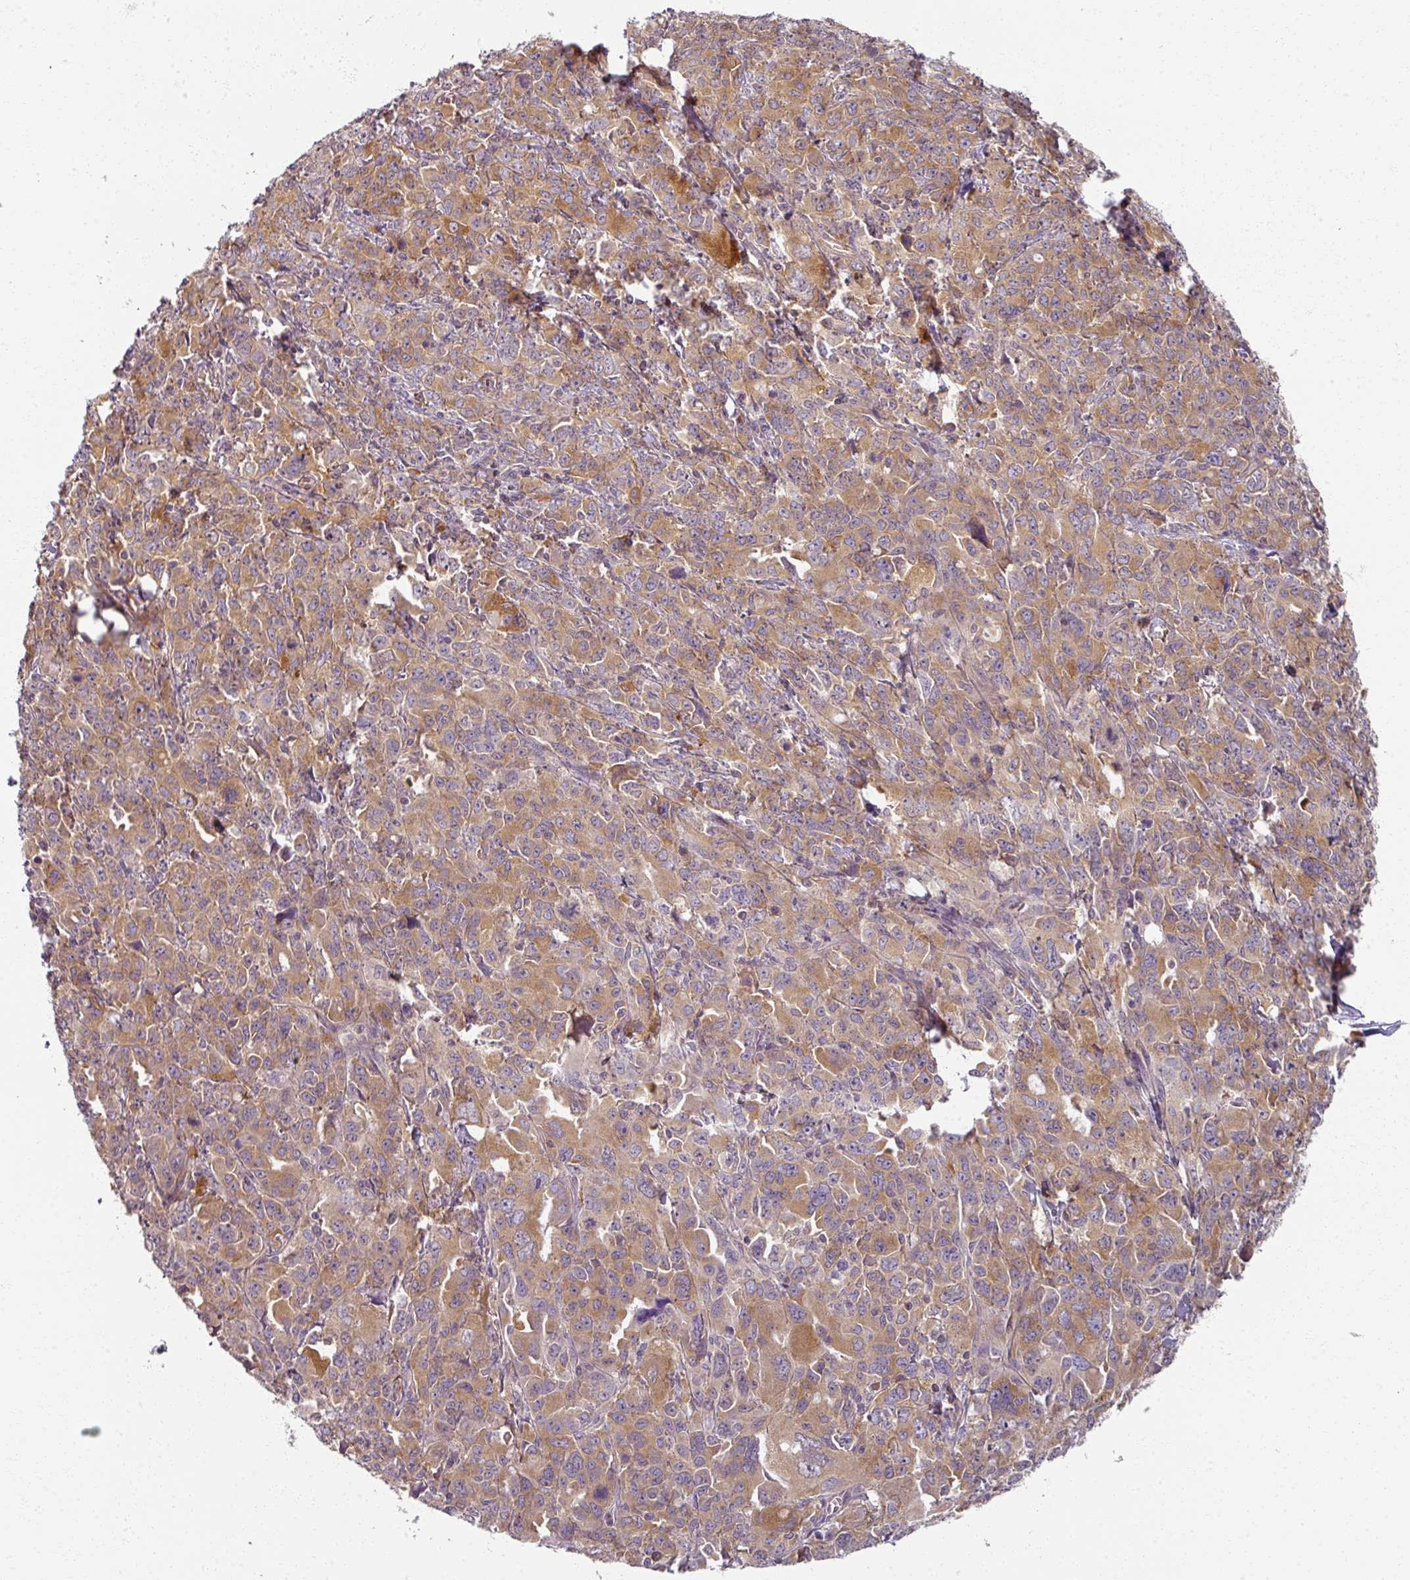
{"staining": {"intensity": "moderate", "quantity": ">75%", "location": "cytoplasmic/membranous"}, "tissue": "ovarian cancer", "cell_type": "Tumor cells", "image_type": "cancer", "snomed": [{"axis": "morphology", "description": "Adenocarcinoma, NOS"}, {"axis": "morphology", "description": "Carcinoma, endometroid"}, {"axis": "topography", "description": "Ovary"}], "caption": "Tumor cells reveal moderate cytoplasmic/membranous staining in about >75% of cells in ovarian cancer (adenocarcinoma).", "gene": "AGPAT4", "patient": {"sex": "female", "age": 72}}